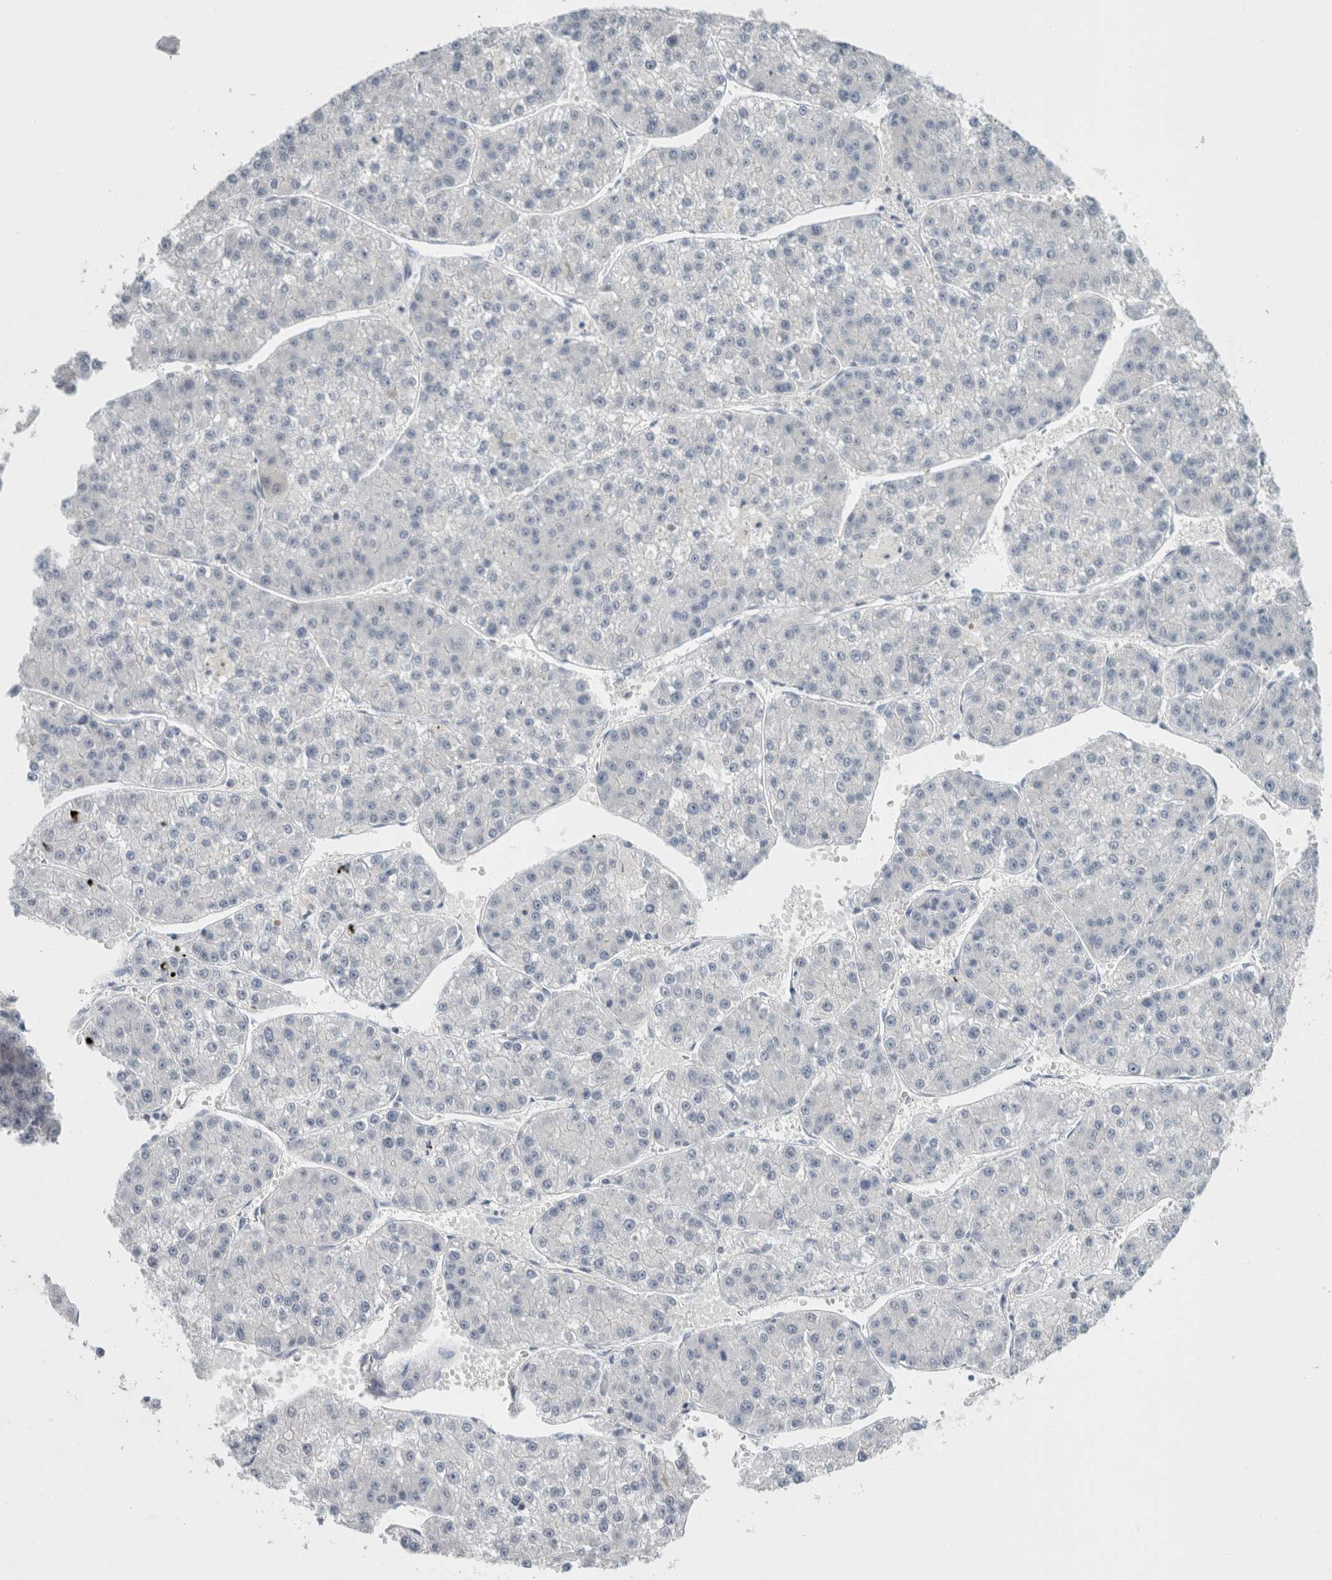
{"staining": {"intensity": "negative", "quantity": "none", "location": "none"}, "tissue": "liver cancer", "cell_type": "Tumor cells", "image_type": "cancer", "snomed": [{"axis": "morphology", "description": "Carcinoma, Hepatocellular, NOS"}, {"axis": "topography", "description": "Liver"}], "caption": "Immunohistochemistry (IHC) of human hepatocellular carcinoma (liver) reveals no staining in tumor cells.", "gene": "CASP6", "patient": {"sex": "female", "age": 73}}